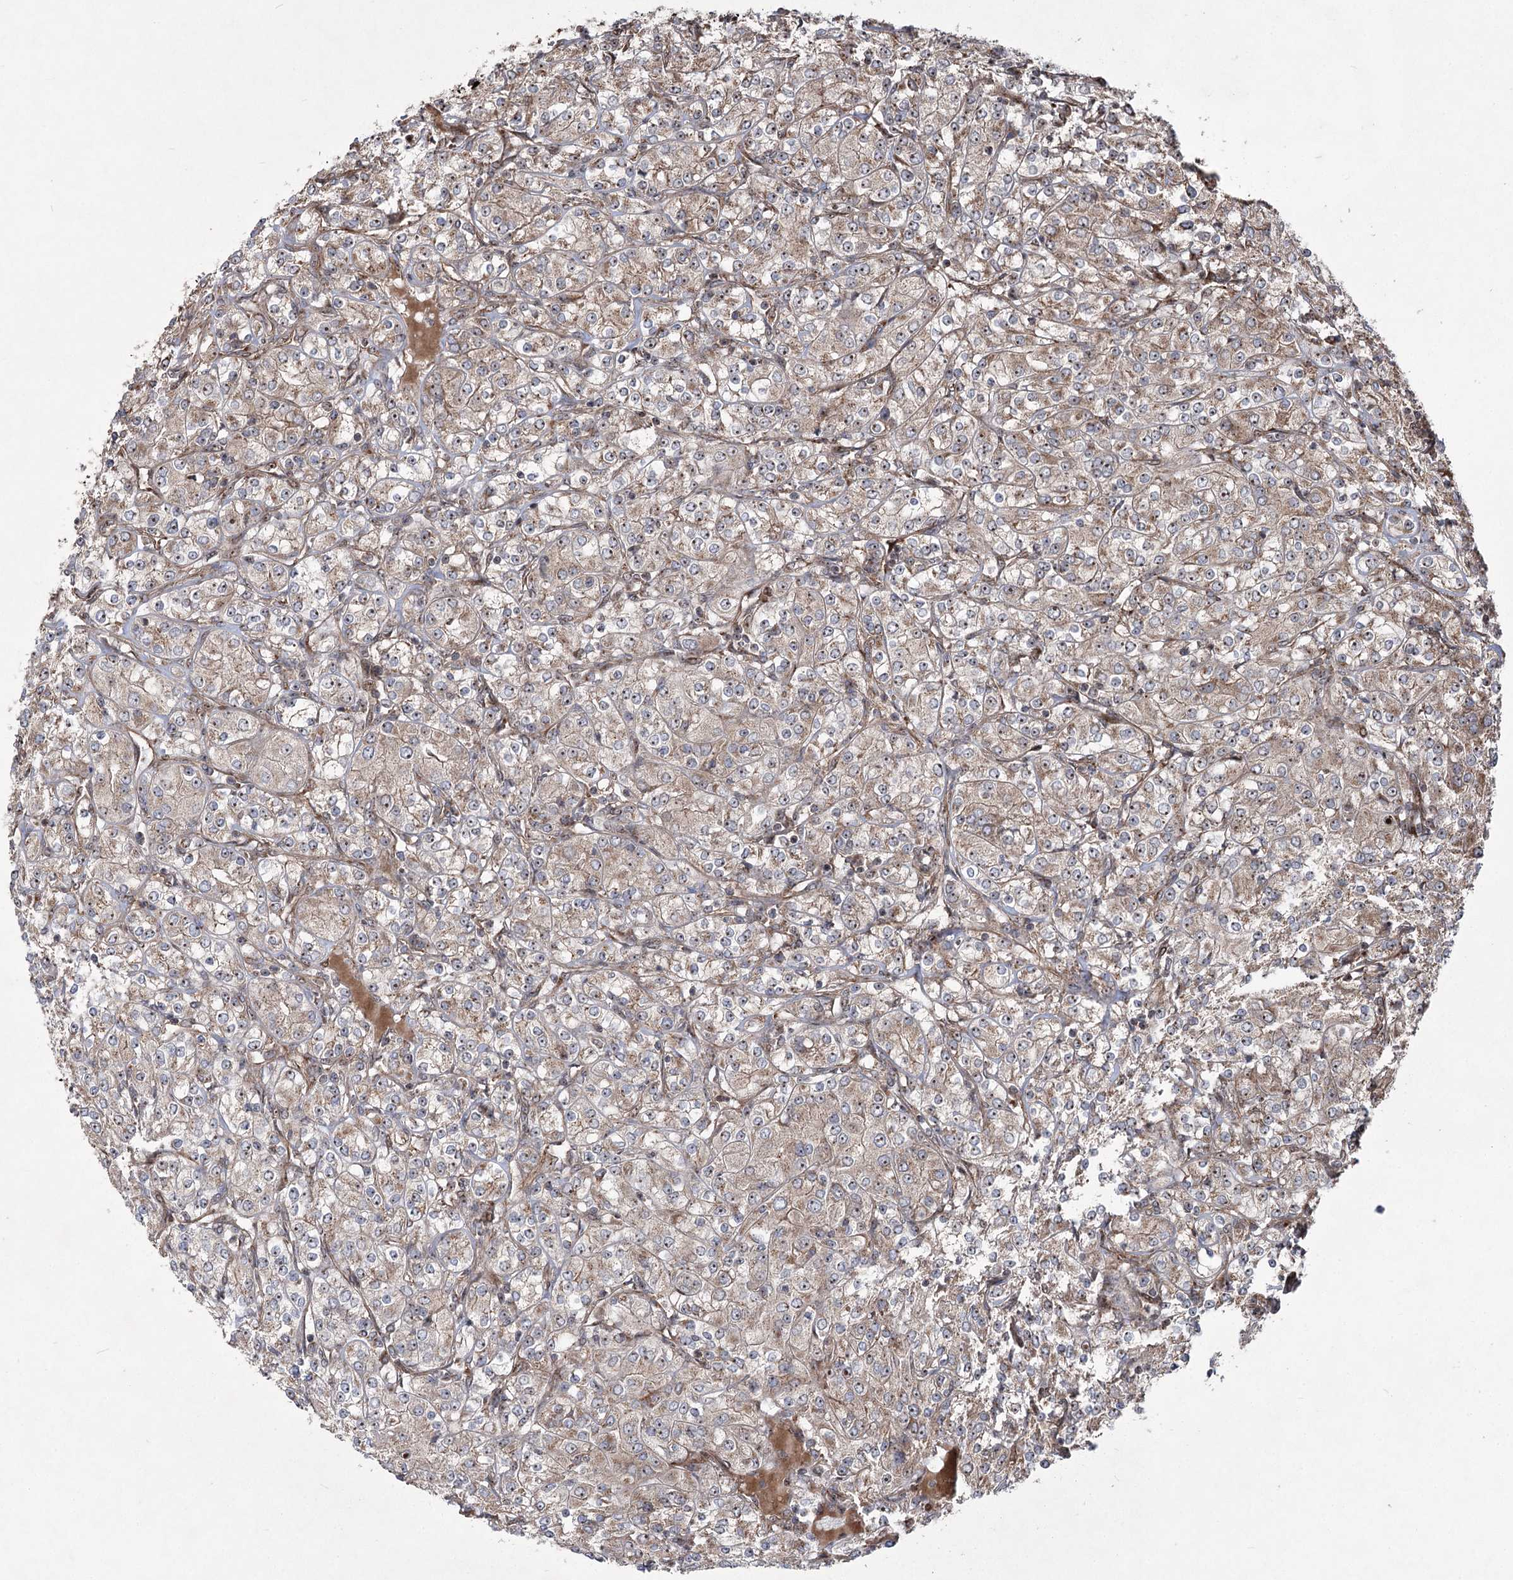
{"staining": {"intensity": "weak", "quantity": ">75%", "location": "cytoplasmic/membranous"}, "tissue": "renal cancer", "cell_type": "Tumor cells", "image_type": "cancer", "snomed": [{"axis": "morphology", "description": "Adenocarcinoma, NOS"}, {"axis": "topography", "description": "Kidney"}], "caption": "Brown immunohistochemical staining in human adenocarcinoma (renal) exhibits weak cytoplasmic/membranous expression in about >75% of tumor cells.", "gene": "SERINC5", "patient": {"sex": "male", "age": 77}}